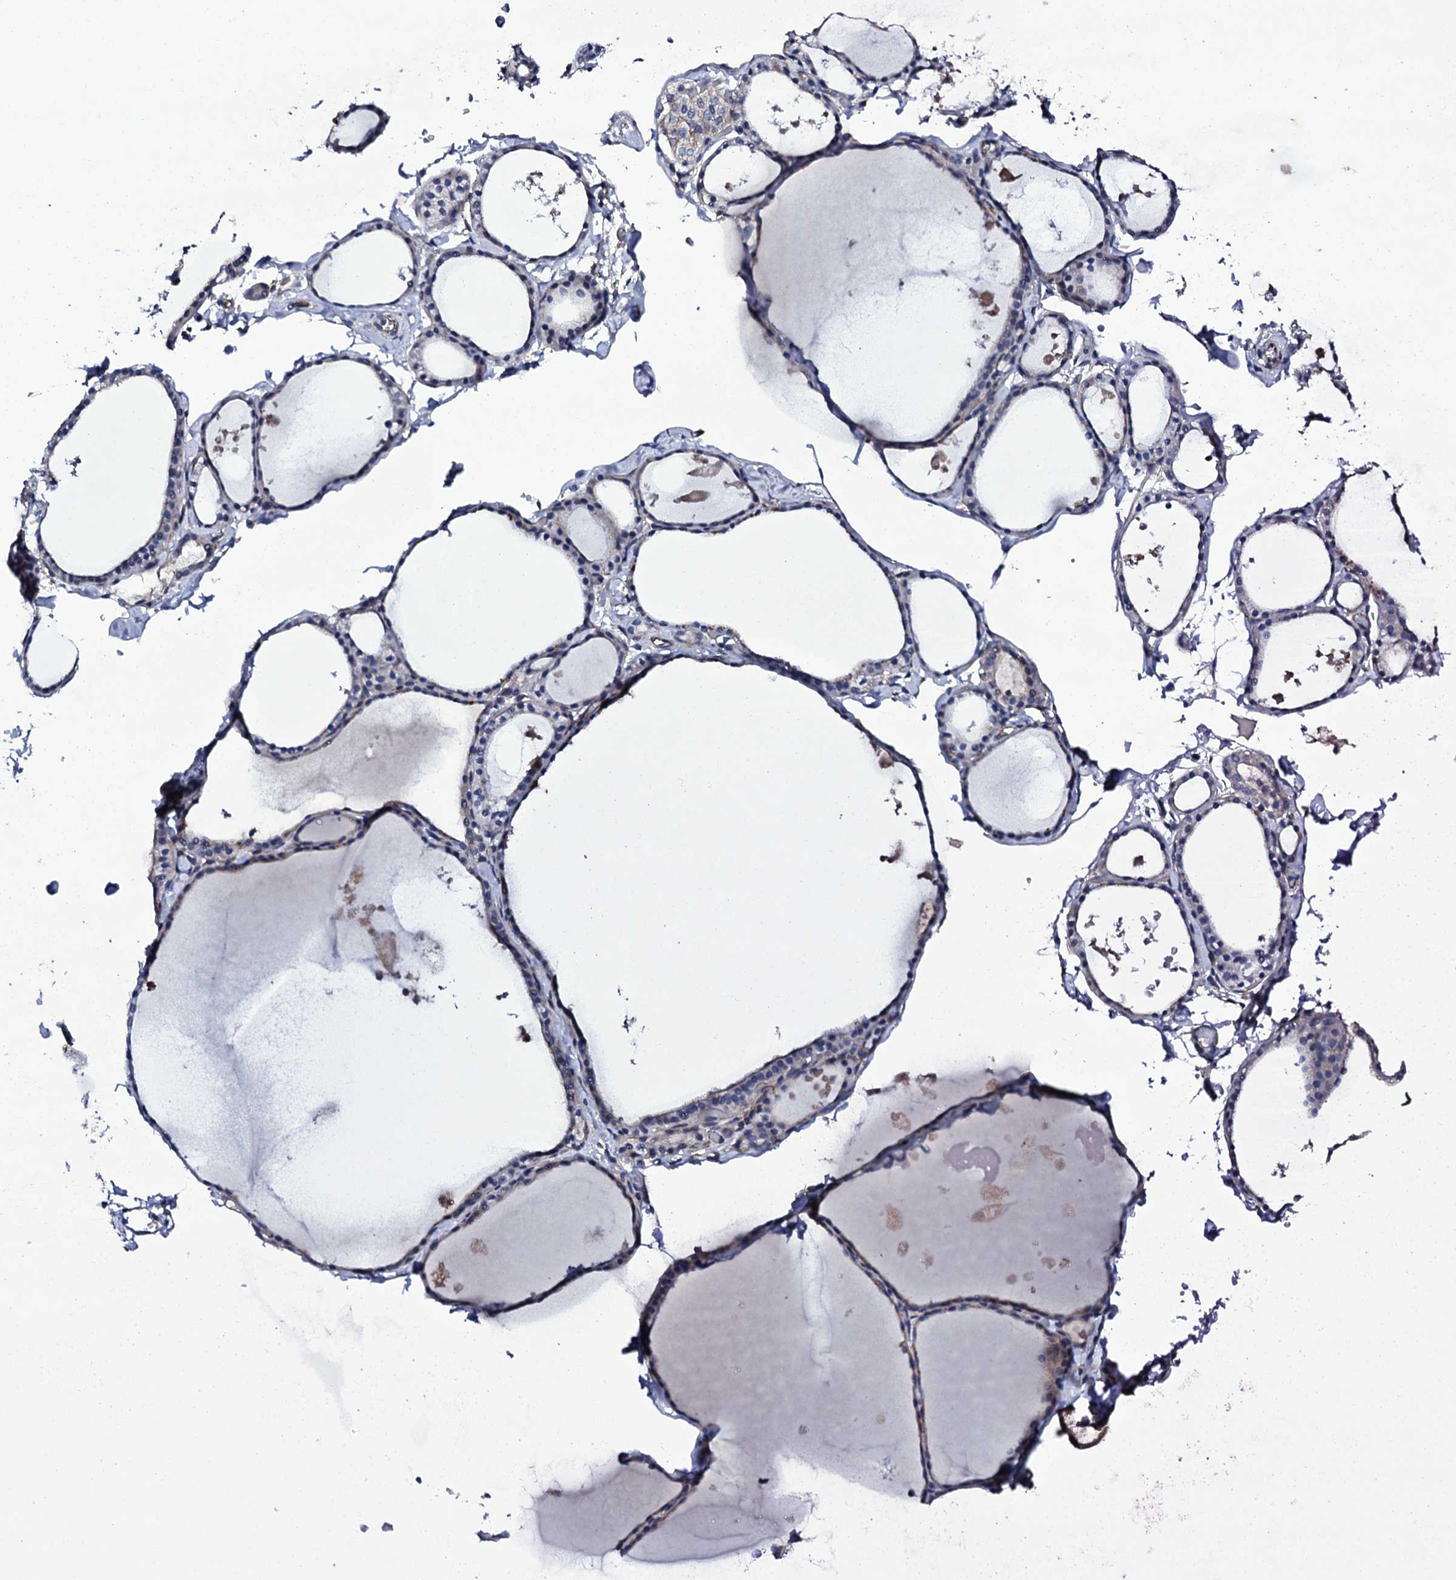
{"staining": {"intensity": "negative", "quantity": "none", "location": "none"}, "tissue": "thyroid gland", "cell_type": "Glandular cells", "image_type": "normal", "snomed": [{"axis": "morphology", "description": "Normal tissue, NOS"}, {"axis": "topography", "description": "Thyroid gland"}], "caption": "This is an immunohistochemistry micrograph of normal thyroid gland. There is no staining in glandular cells.", "gene": "BCL2L14", "patient": {"sex": "male", "age": 56}}